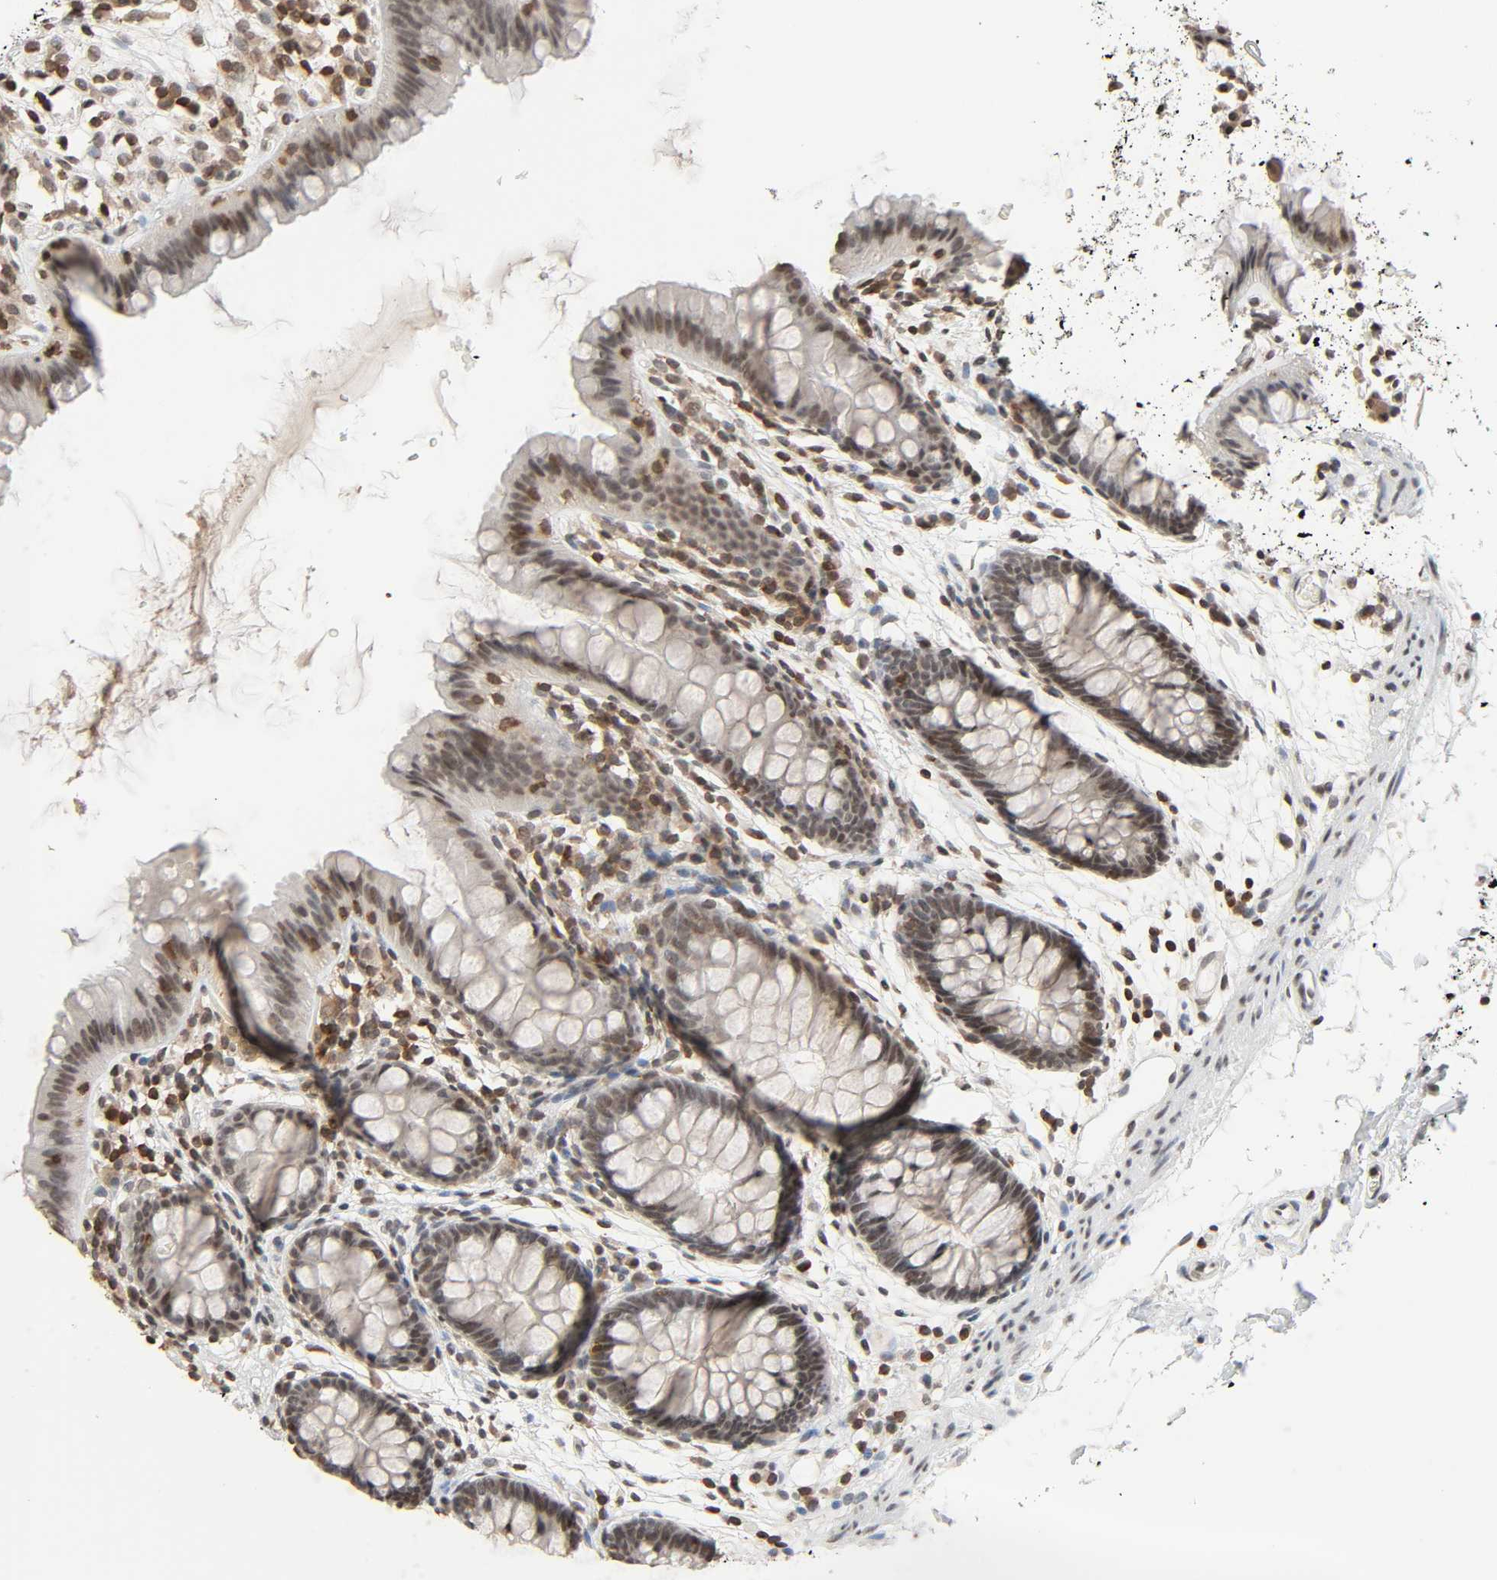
{"staining": {"intensity": "negative", "quantity": "none", "location": "none"}, "tissue": "colon", "cell_type": "Endothelial cells", "image_type": "normal", "snomed": [{"axis": "morphology", "description": "Normal tissue, NOS"}, {"axis": "topography", "description": "Smooth muscle"}, {"axis": "topography", "description": "Colon"}], "caption": "Benign colon was stained to show a protein in brown. There is no significant expression in endothelial cells. Nuclei are stained in blue.", "gene": "STK4", "patient": {"sex": "male", "age": 67}}